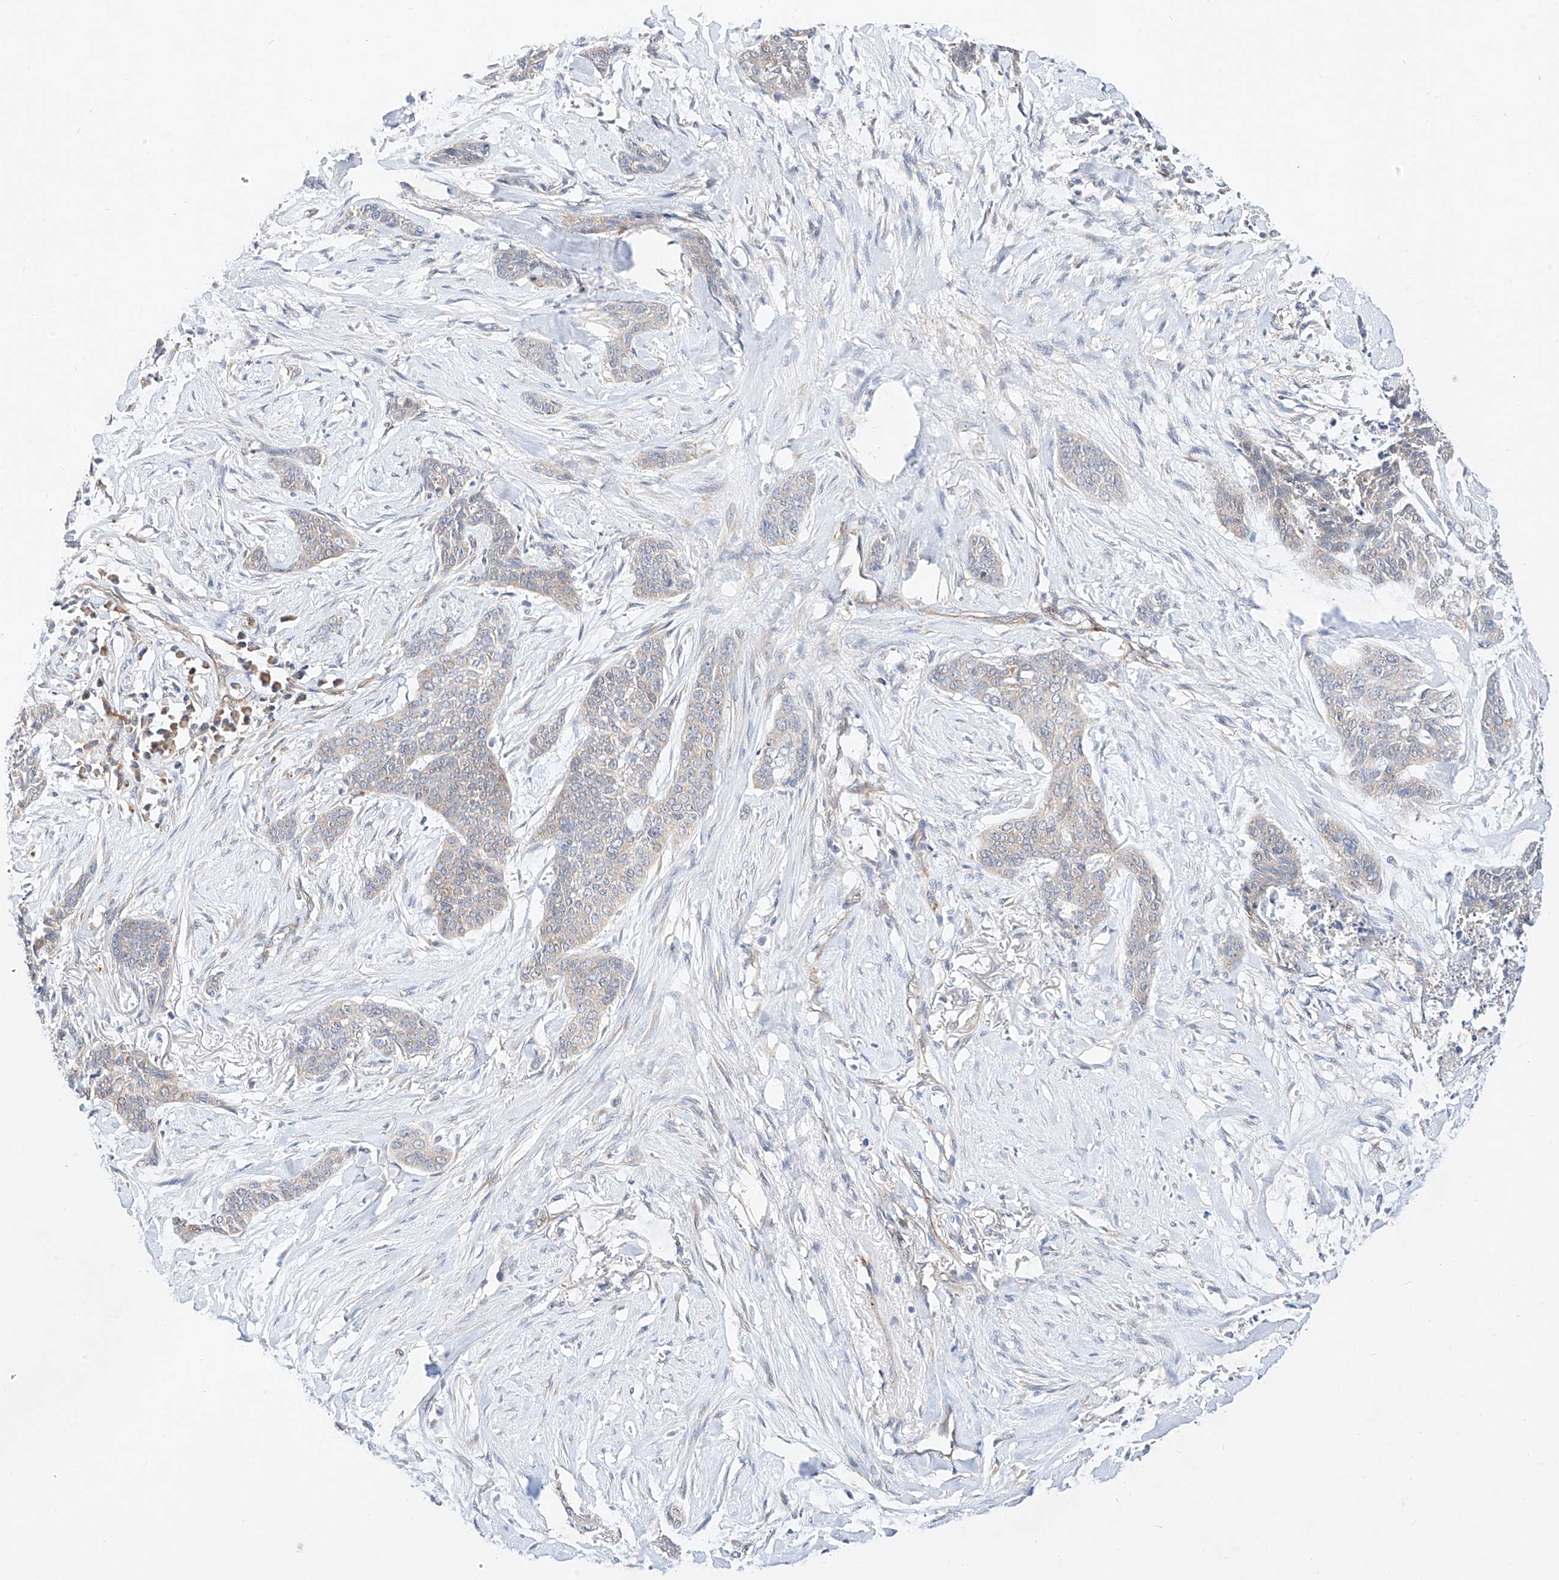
{"staining": {"intensity": "negative", "quantity": "none", "location": "none"}, "tissue": "skin cancer", "cell_type": "Tumor cells", "image_type": "cancer", "snomed": [{"axis": "morphology", "description": "Basal cell carcinoma"}, {"axis": "topography", "description": "Skin"}], "caption": "A micrograph of human skin cancer is negative for staining in tumor cells. (Stains: DAB (3,3'-diaminobenzidine) immunohistochemistry with hematoxylin counter stain, Microscopy: brightfield microscopy at high magnification).", "gene": "C6orf118", "patient": {"sex": "female", "age": 64}}